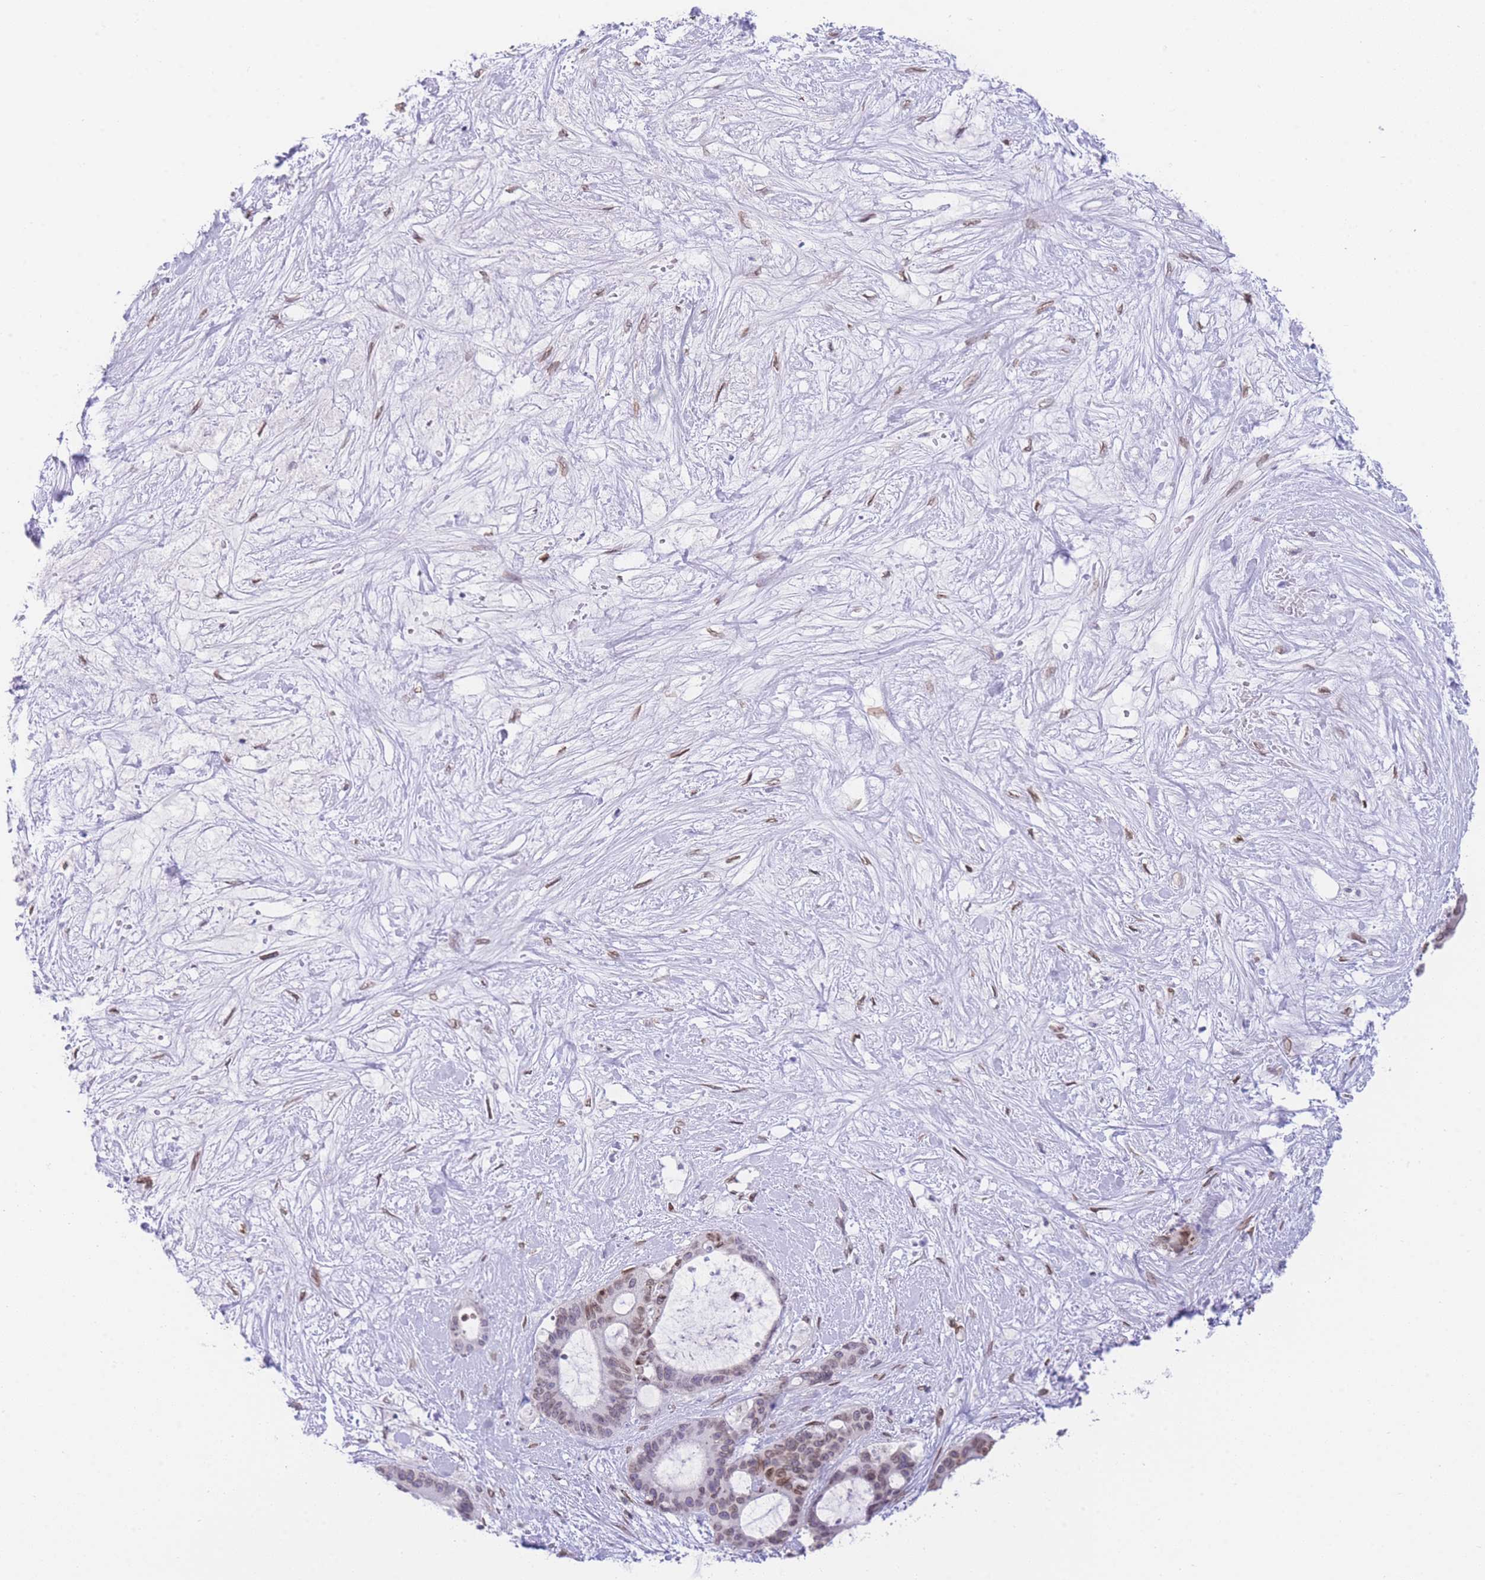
{"staining": {"intensity": "moderate", "quantity": "25%-75%", "location": "nuclear"}, "tissue": "liver cancer", "cell_type": "Tumor cells", "image_type": "cancer", "snomed": [{"axis": "morphology", "description": "Normal tissue, NOS"}, {"axis": "morphology", "description": "Cholangiocarcinoma"}, {"axis": "topography", "description": "Liver"}, {"axis": "topography", "description": "Peripheral nerve tissue"}], "caption": "A histopathology image showing moderate nuclear expression in approximately 25%-75% of tumor cells in liver cholangiocarcinoma, as visualized by brown immunohistochemical staining.", "gene": "OR10AD1", "patient": {"sex": "female", "age": 73}}